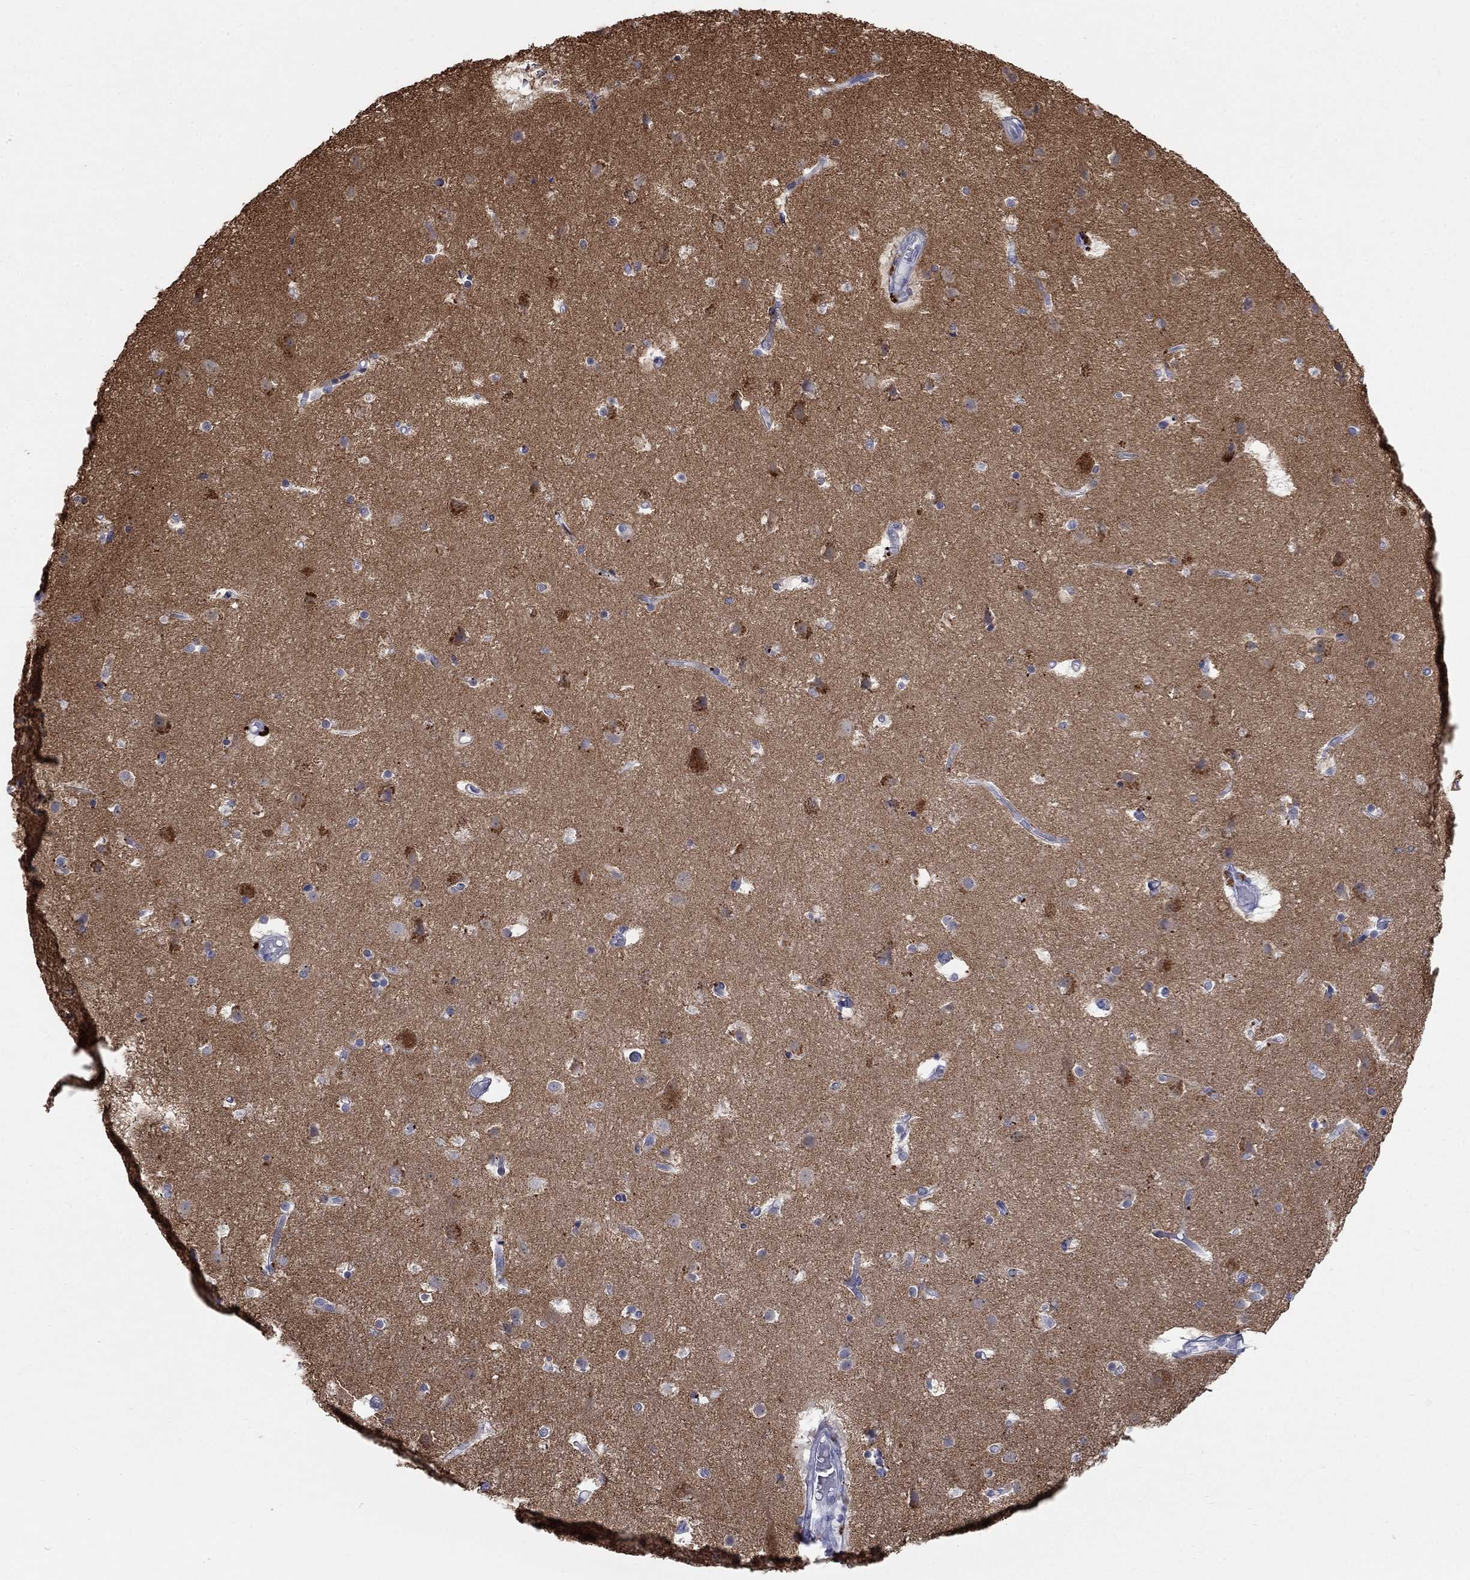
{"staining": {"intensity": "negative", "quantity": "none", "location": "none"}, "tissue": "cerebral cortex", "cell_type": "Endothelial cells", "image_type": "normal", "snomed": [{"axis": "morphology", "description": "Normal tissue, NOS"}, {"axis": "topography", "description": "Cerebral cortex"}], "caption": "This image is of normal cerebral cortex stained with immunohistochemistry (IHC) to label a protein in brown with the nuclei are counter-stained blue. There is no staining in endothelial cells.", "gene": "ATP6V1G2", "patient": {"sex": "female", "age": 52}}